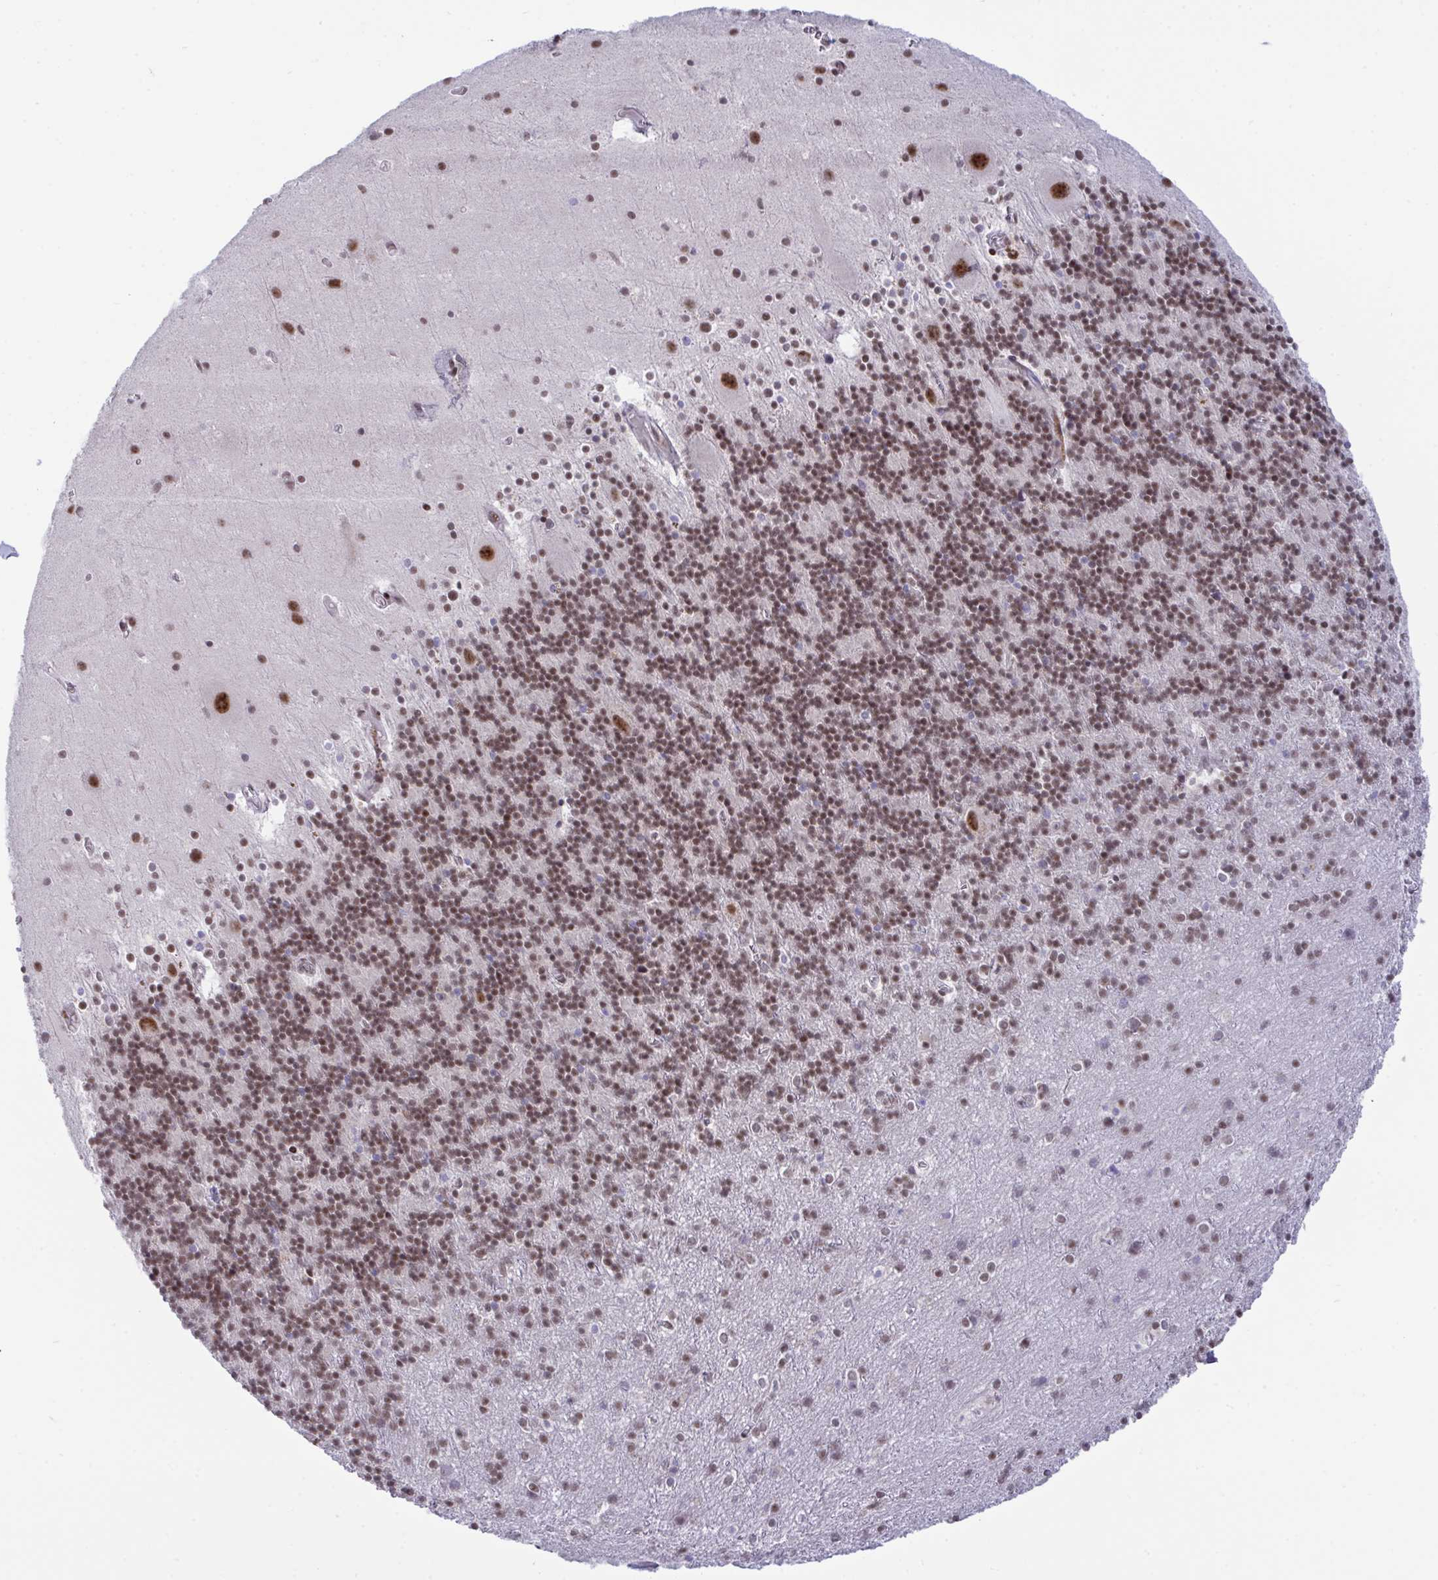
{"staining": {"intensity": "moderate", "quantity": ">75%", "location": "nuclear"}, "tissue": "cerebellum", "cell_type": "Cells in granular layer", "image_type": "normal", "snomed": [{"axis": "morphology", "description": "Normal tissue, NOS"}, {"axis": "topography", "description": "Cerebellum"}], "caption": "Immunohistochemistry histopathology image of unremarkable cerebellum stained for a protein (brown), which reveals medium levels of moderate nuclear expression in approximately >75% of cells in granular layer.", "gene": "WBP11", "patient": {"sex": "male", "age": 70}}